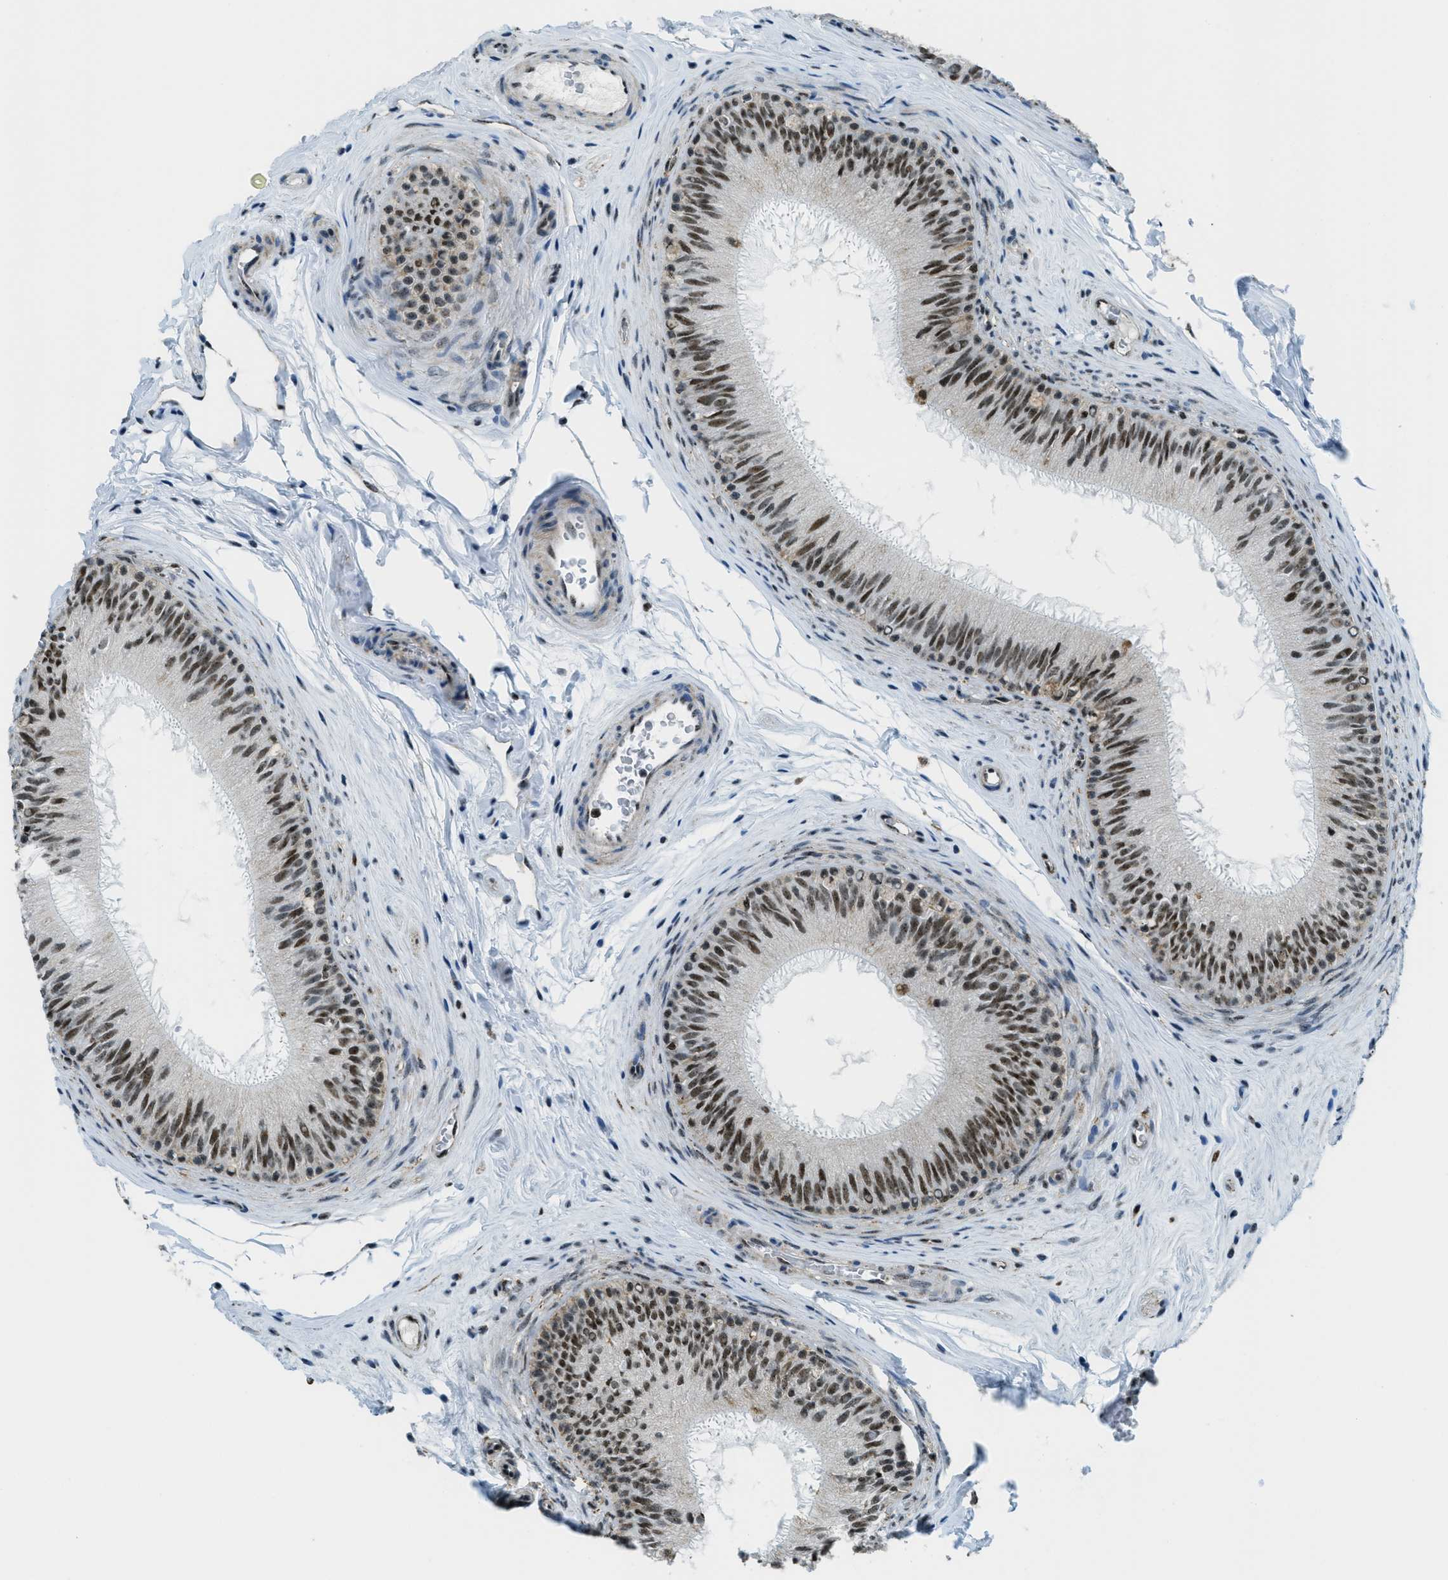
{"staining": {"intensity": "strong", "quantity": ">75%", "location": "cytoplasmic/membranous,nuclear"}, "tissue": "epididymis", "cell_type": "Glandular cells", "image_type": "normal", "snomed": [{"axis": "morphology", "description": "Normal tissue, NOS"}, {"axis": "topography", "description": "Testis"}, {"axis": "topography", "description": "Epididymis"}], "caption": "Brown immunohistochemical staining in benign epididymis displays strong cytoplasmic/membranous,nuclear expression in approximately >75% of glandular cells.", "gene": "SP100", "patient": {"sex": "male", "age": 36}}